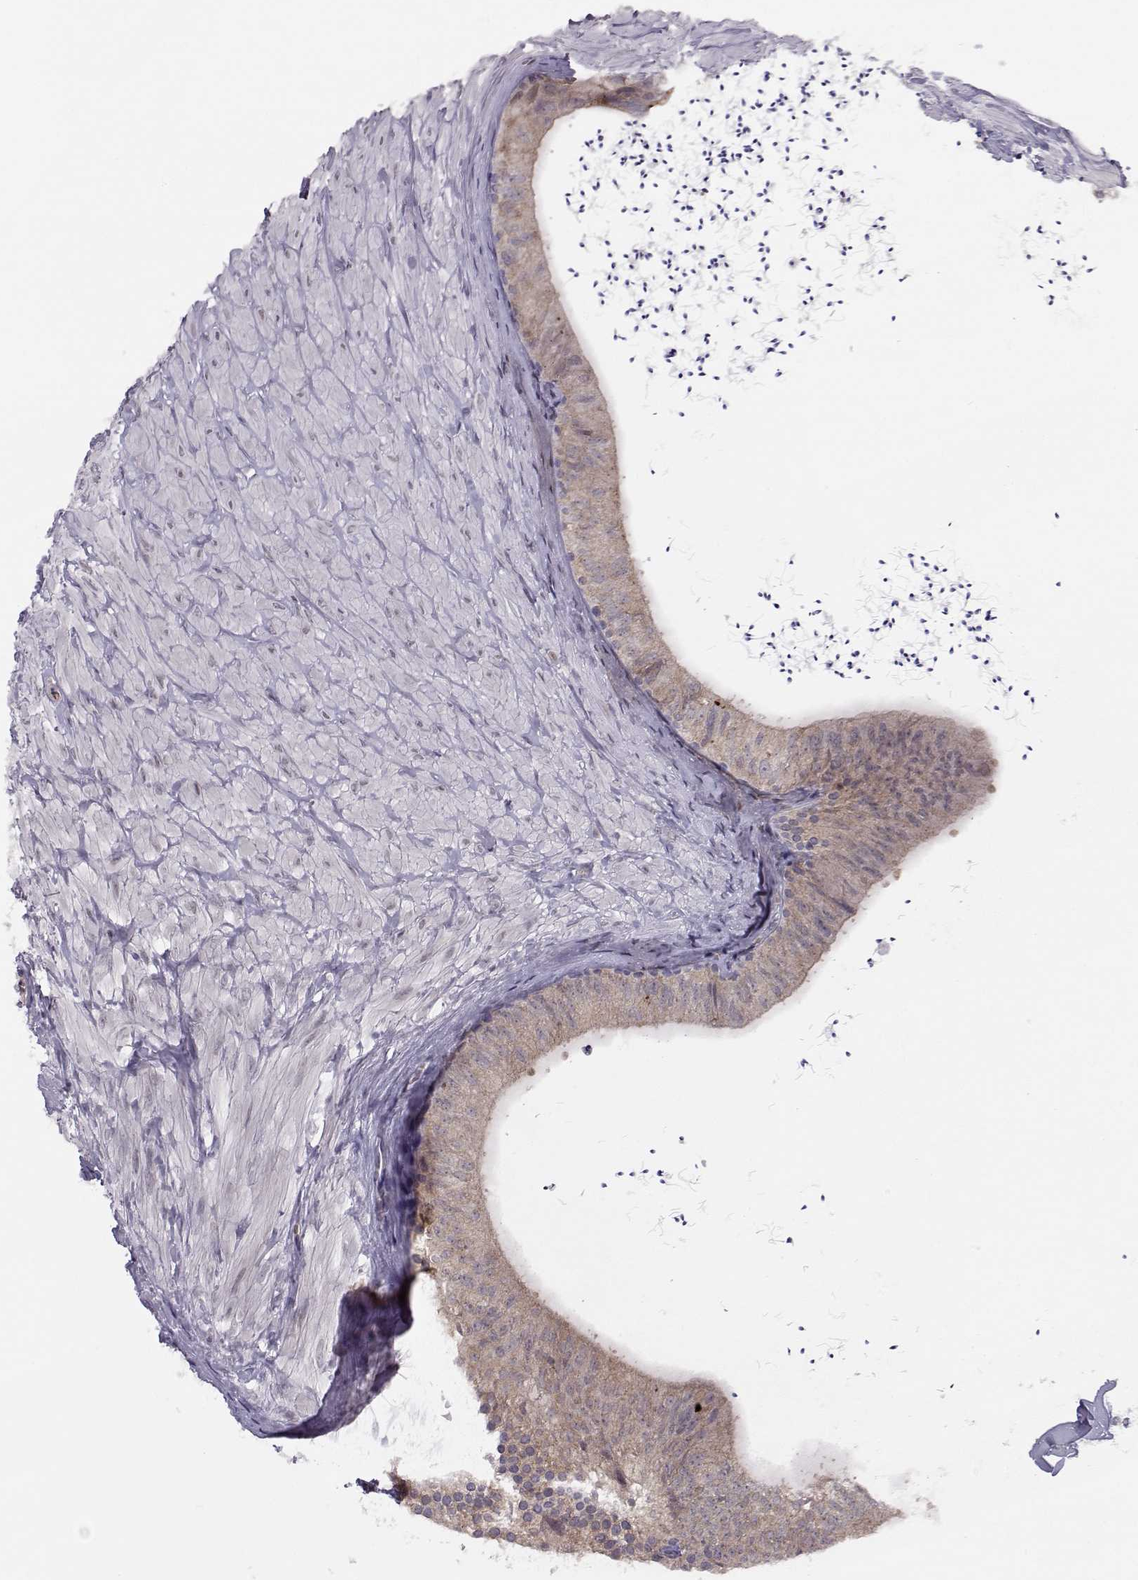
{"staining": {"intensity": "weak", "quantity": ">75%", "location": "cytoplasmic/membranous"}, "tissue": "epididymis", "cell_type": "Glandular cells", "image_type": "normal", "snomed": [{"axis": "morphology", "description": "Normal tissue, NOS"}, {"axis": "topography", "description": "Epididymis"}], "caption": "A histopathology image showing weak cytoplasmic/membranous expression in approximately >75% of glandular cells in normal epididymis, as visualized by brown immunohistochemical staining.", "gene": "KIF13B", "patient": {"sex": "male", "age": 32}}